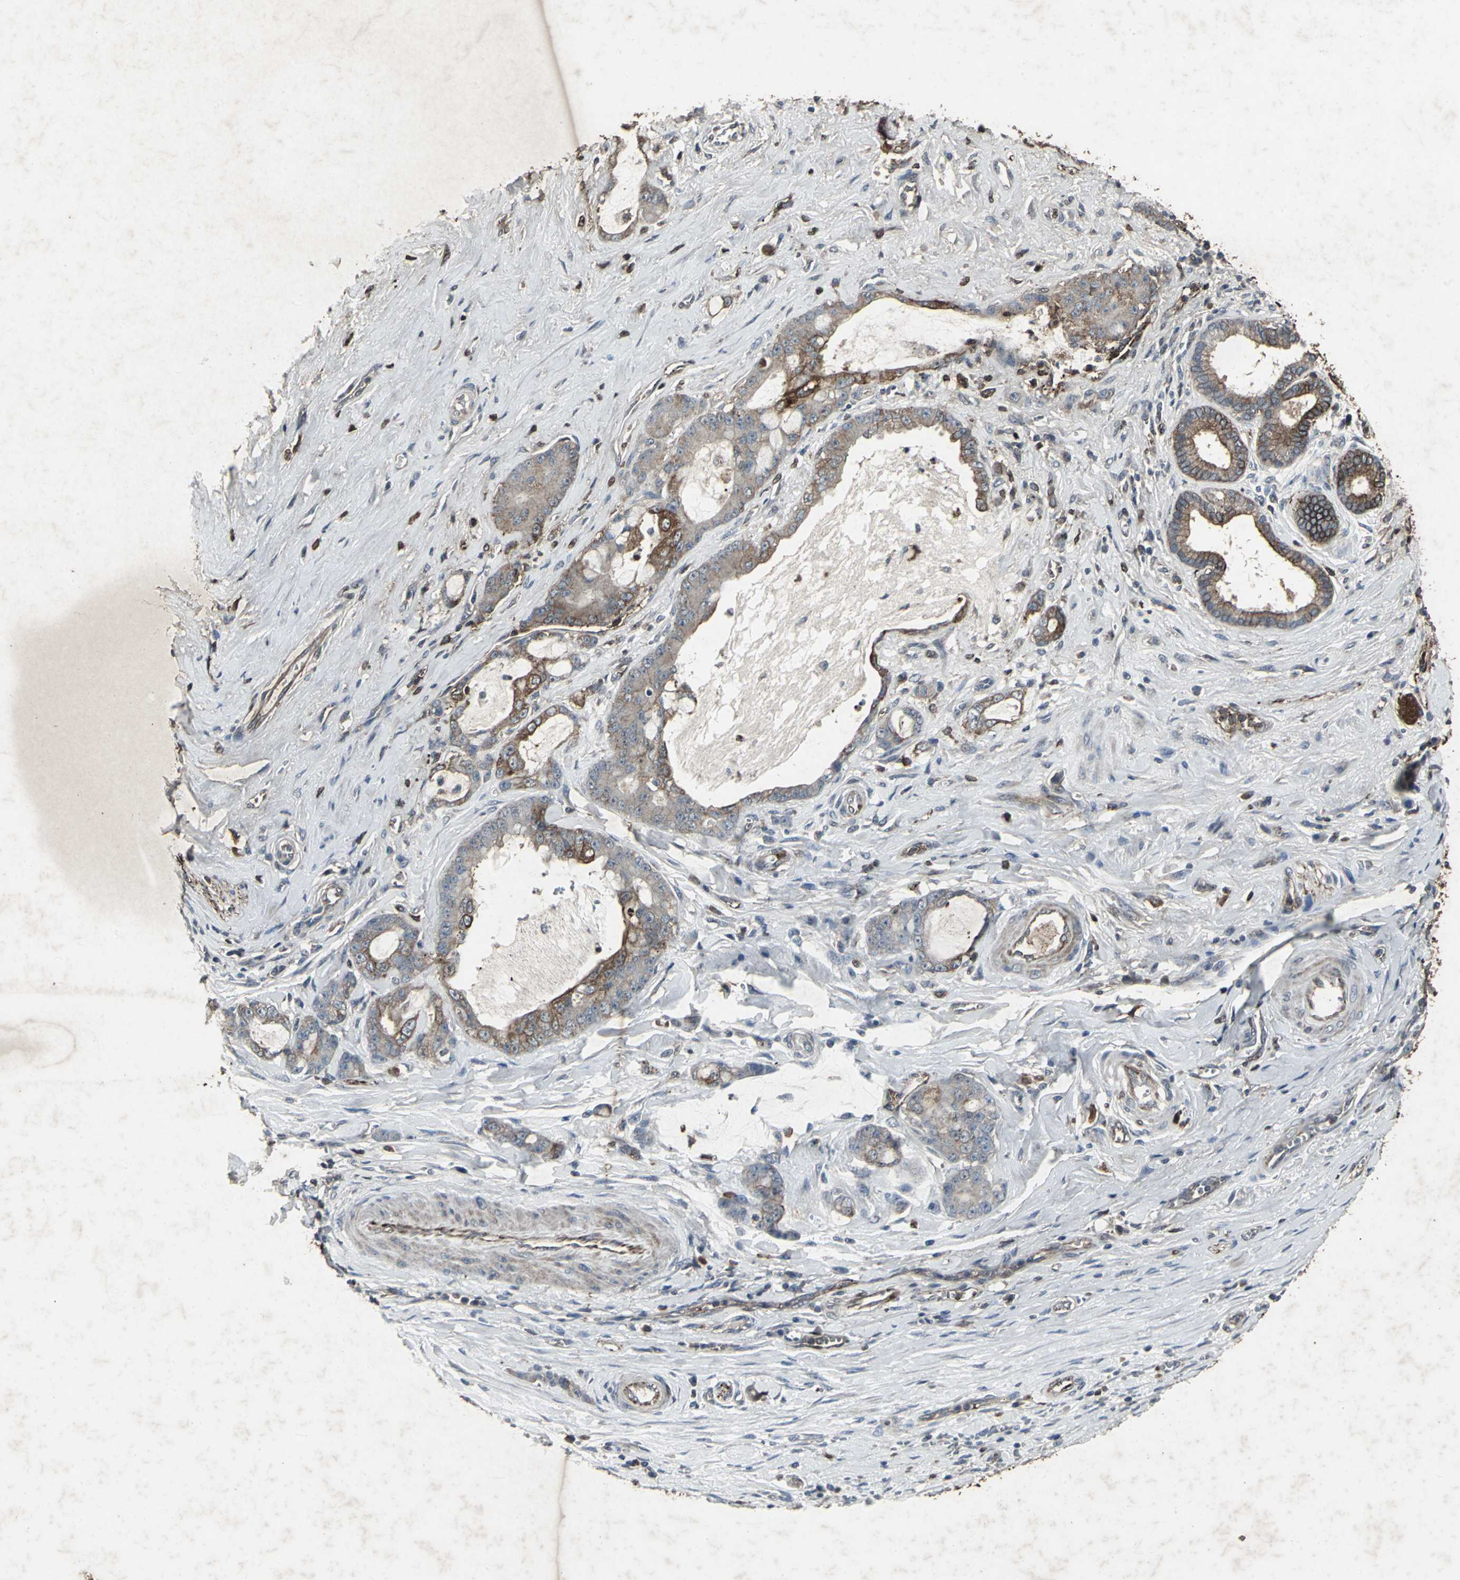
{"staining": {"intensity": "strong", "quantity": ">75%", "location": "cytoplasmic/membranous"}, "tissue": "pancreatic cancer", "cell_type": "Tumor cells", "image_type": "cancer", "snomed": [{"axis": "morphology", "description": "Adenocarcinoma, NOS"}, {"axis": "topography", "description": "Pancreas"}], "caption": "Immunohistochemical staining of adenocarcinoma (pancreatic) demonstrates strong cytoplasmic/membranous protein staining in about >75% of tumor cells.", "gene": "CCR9", "patient": {"sex": "female", "age": 73}}